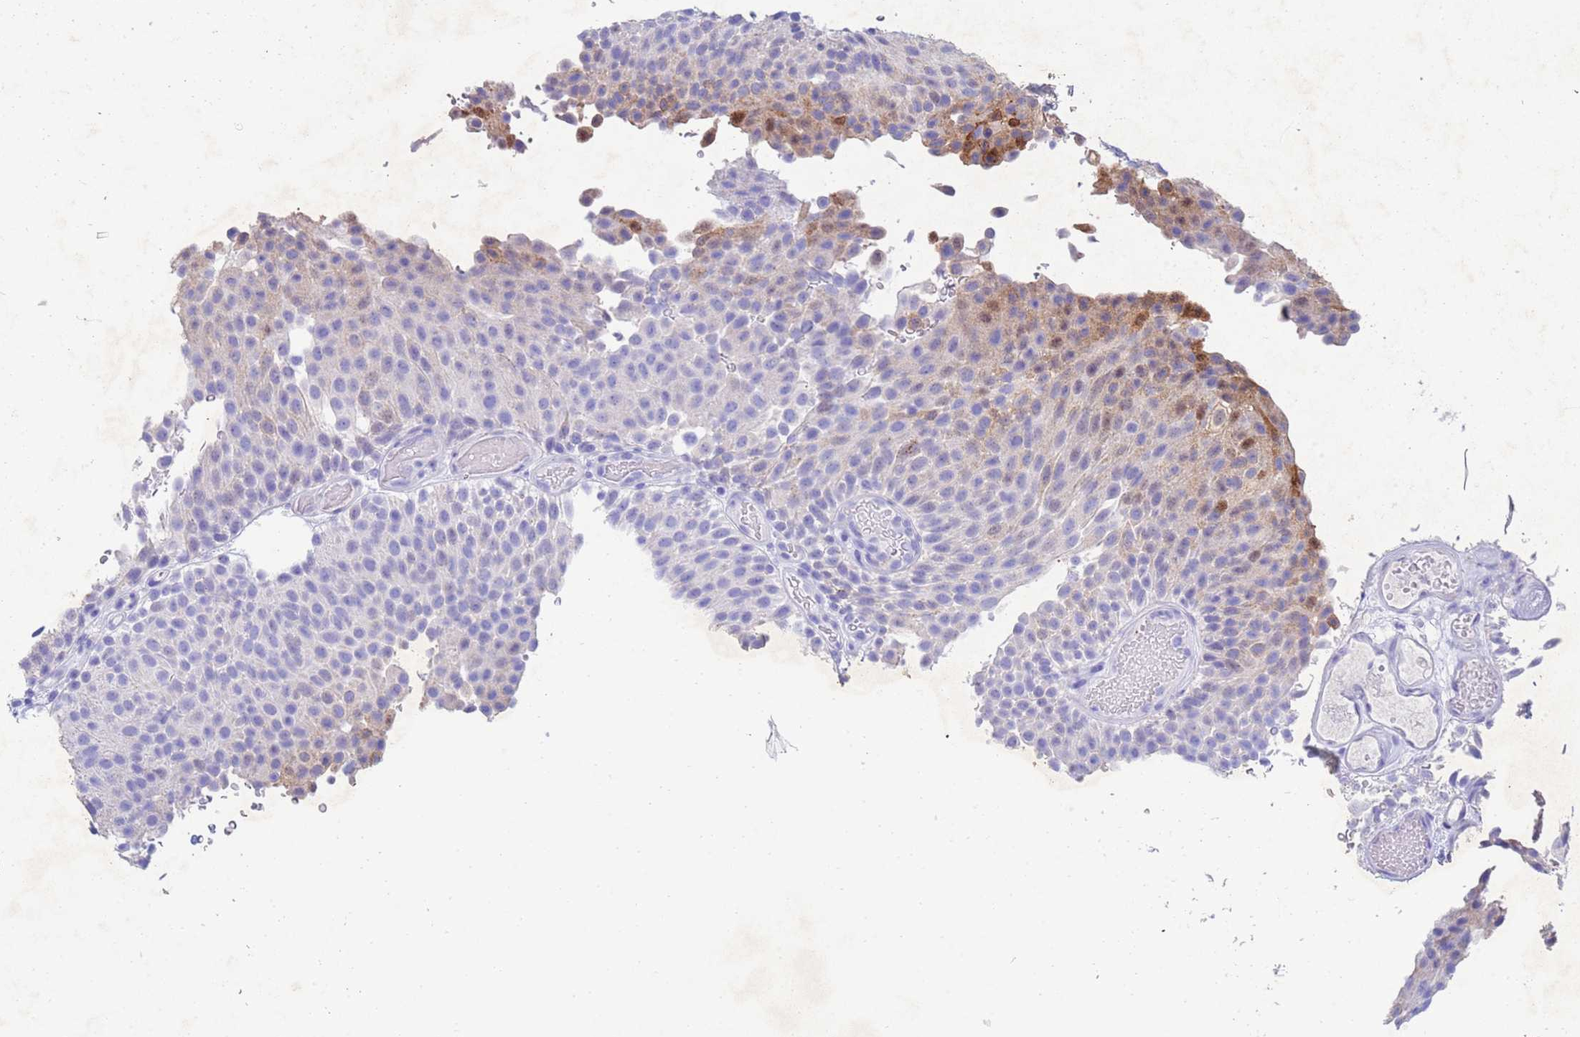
{"staining": {"intensity": "moderate", "quantity": "<25%", "location": "cytoplasmic/membranous,nuclear"}, "tissue": "urothelial cancer", "cell_type": "Tumor cells", "image_type": "cancer", "snomed": [{"axis": "morphology", "description": "Urothelial carcinoma, Low grade"}, {"axis": "topography", "description": "Urinary bladder"}], "caption": "Immunohistochemical staining of urothelial cancer displays moderate cytoplasmic/membranous and nuclear protein positivity in about <25% of tumor cells.", "gene": "CSTB", "patient": {"sex": "male", "age": 78}}